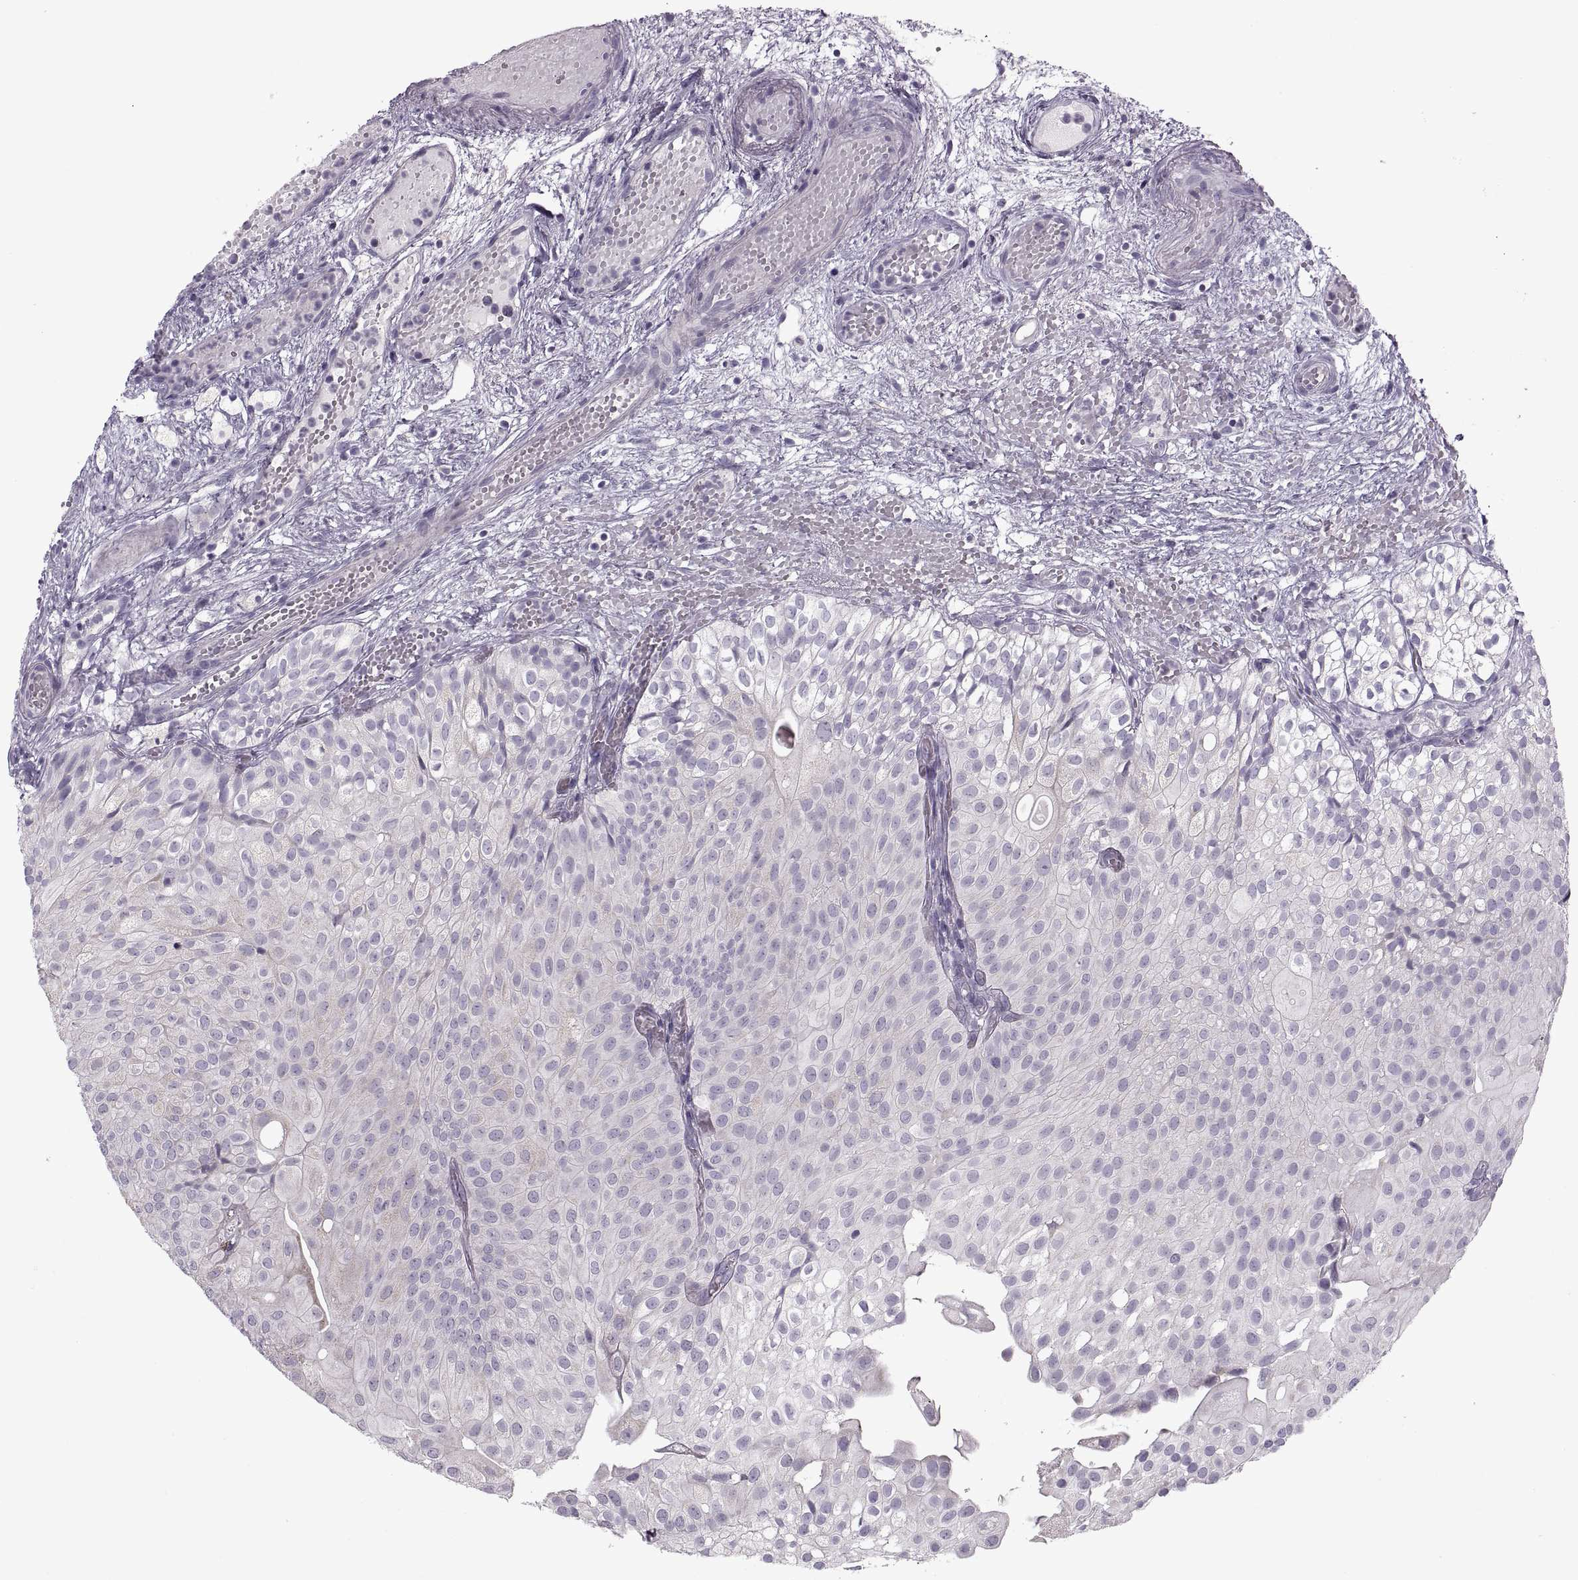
{"staining": {"intensity": "moderate", "quantity": "<25%", "location": "cytoplasmic/membranous"}, "tissue": "urothelial cancer", "cell_type": "Tumor cells", "image_type": "cancer", "snomed": [{"axis": "morphology", "description": "Urothelial carcinoma, Low grade"}, {"axis": "topography", "description": "Urinary bladder"}], "caption": "Brown immunohistochemical staining in human urothelial cancer reveals moderate cytoplasmic/membranous staining in about <25% of tumor cells.", "gene": "PIERCE1", "patient": {"sex": "male", "age": 72}}